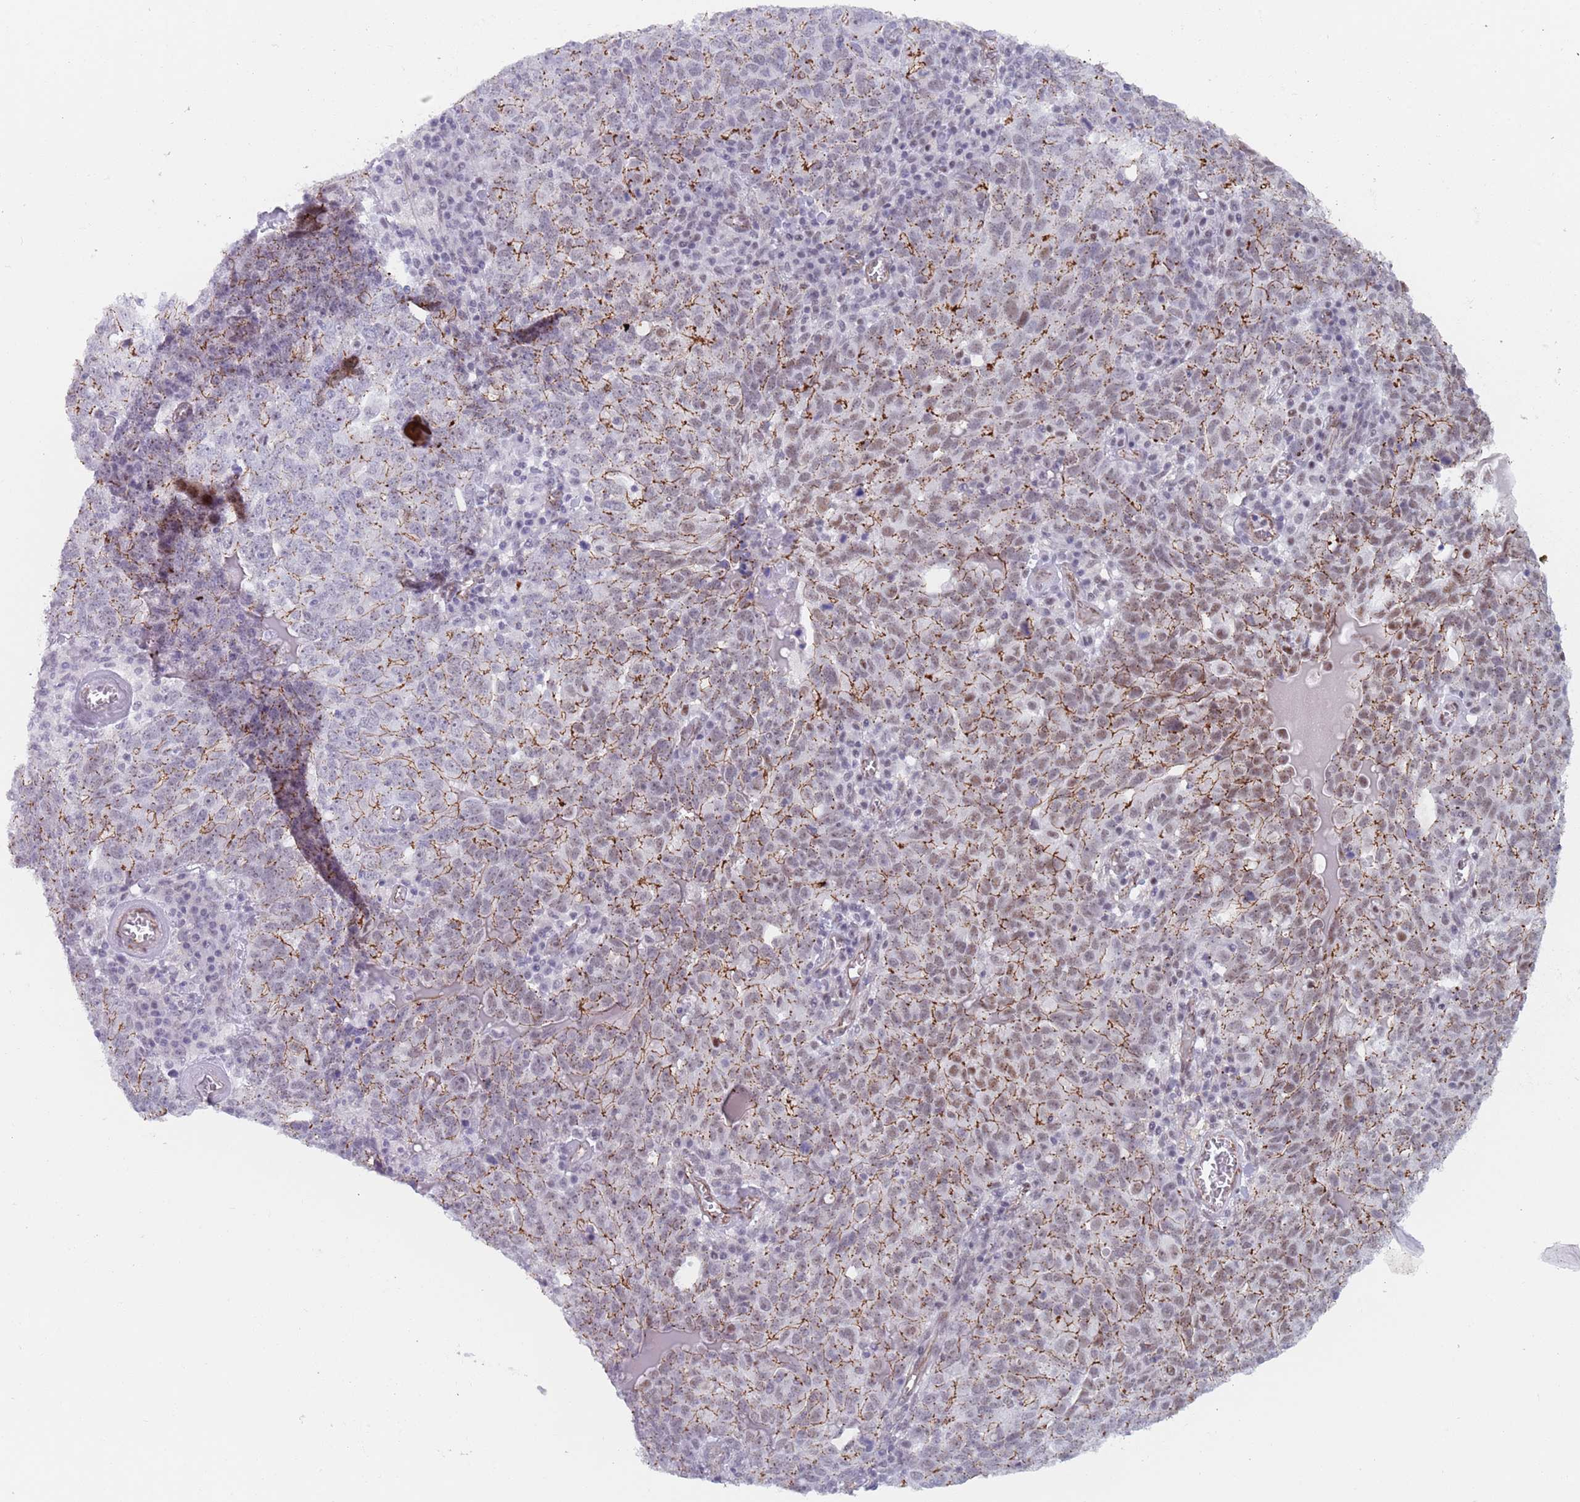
{"staining": {"intensity": "moderate", "quantity": "25%-75%", "location": "cytoplasmic/membranous"}, "tissue": "ovarian cancer", "cell_type": "Tumor cells", "image_type": "cancer", "snomed": [{"axis": "morphology", "description": "Carcinoma, endometroid"}, {"axis": "topography", "description": "Ovary"}], "caption": "Ovarian cancer (endometroid carcinoma) stained with IHC demonstrates moderate cytoplasmic/membranous positivity in approximately 25%-75% of tumor cells. (brown staining indicates protein expression, while blue staining denotes nuclei).", "gene": "OR5A2", "patient": {"sex": "female", "age": 62}}